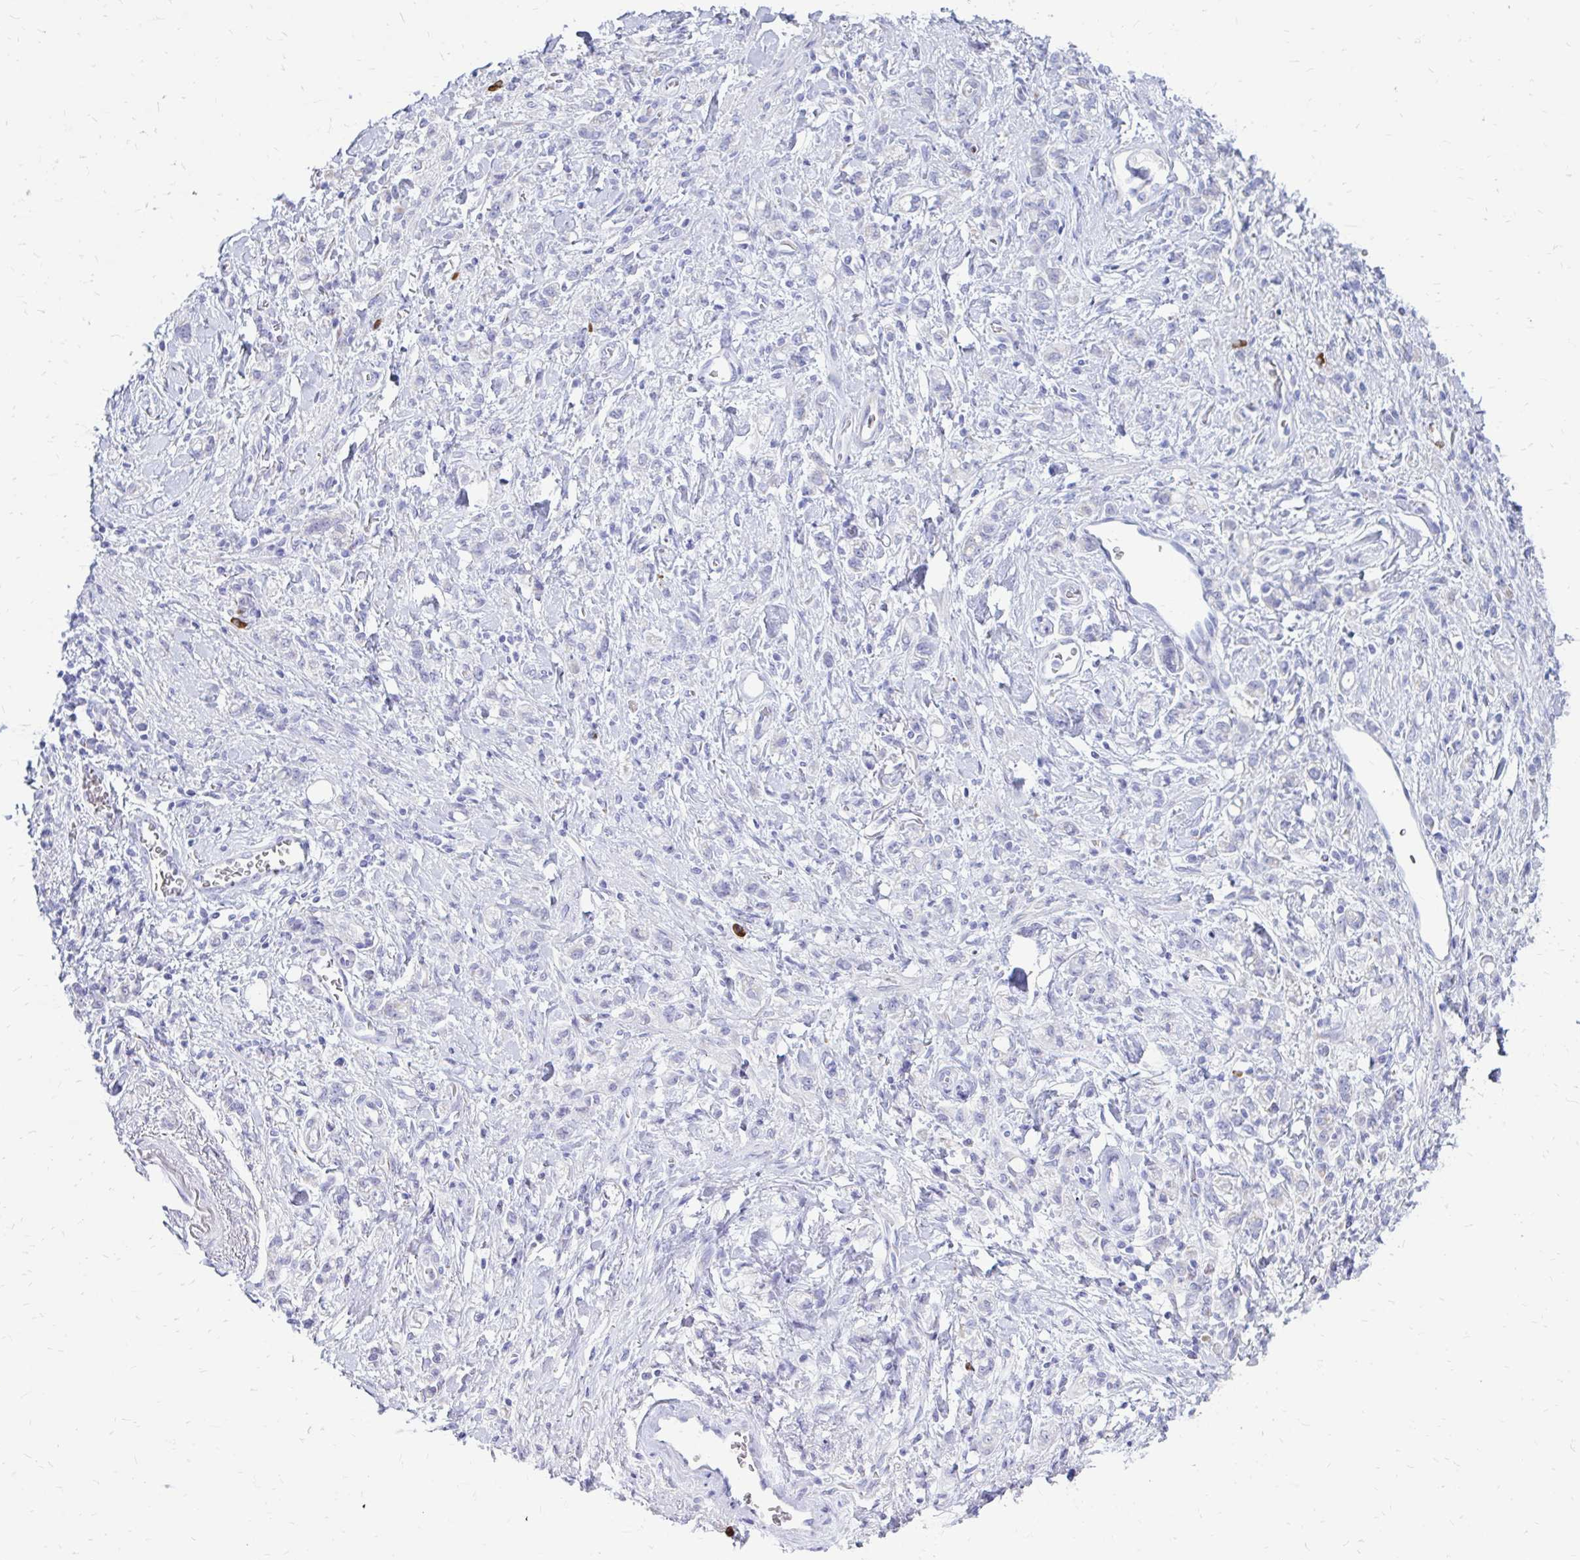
{"staining": {"intensity": "negative", "quantity": "none", "location": "none"}, "tissue": "stomach cancer", "cell_type": "Tumor cells", "image_type": "cancer", "snomed": [{"axis": "morphology", "description": "Adenocarcinoma, NOS"}, {"axis": "topography", "description": "Stomach"}], "caption": "High power microscopy image of an IHC image of stomach cancer, revealing no significant expression in tumor cells. (DAB (3,3'-diaminobenzidine) IHC with hematoxylin counter stain).", "gene": "IGSF5", "patient": {"sex": "male", "age": 77}}